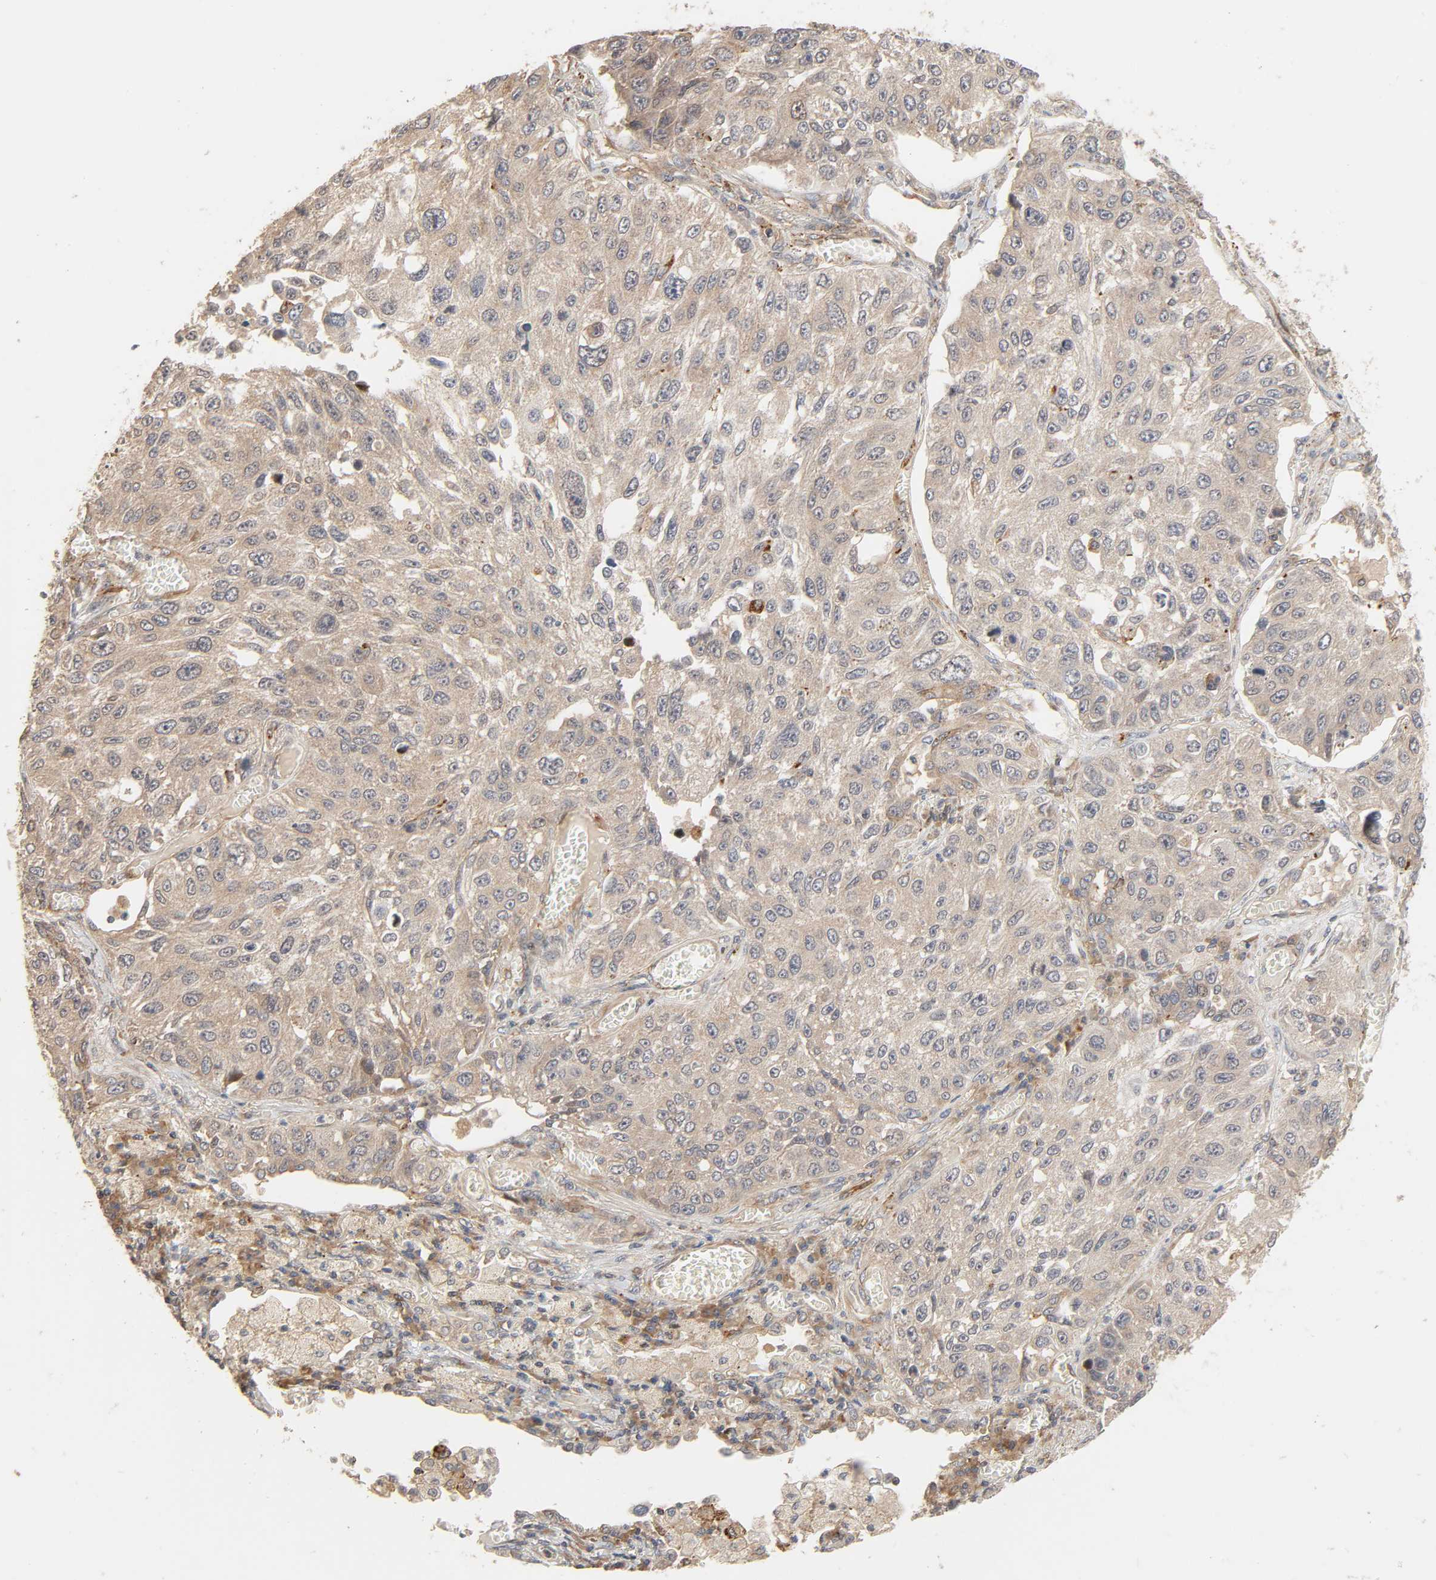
{"staining": {"intensity": "moderate", "quantity": ">75%", "location": "cytoplasmic/membranous"}, "tissue": "lung cancer", "cell_type": "Tumor cells", "image_type": "cancer", "snomed": [{"axis": "morphology", "description": "Squamous cell carcinoma, NOS"}, {"axis": "topography", "description": "Lung"}], "caption": "Squamous cell carcinoma (lung) was stained to show a protein in brown. There is medium levels of moderate cytoplasmic/membranous positivity in about >75% of tumor cells. The protein is shown in brown color, while the nuclei are stained blue.", "gene": "NEMF", "patient": {"sex": "male", "age": 71}}